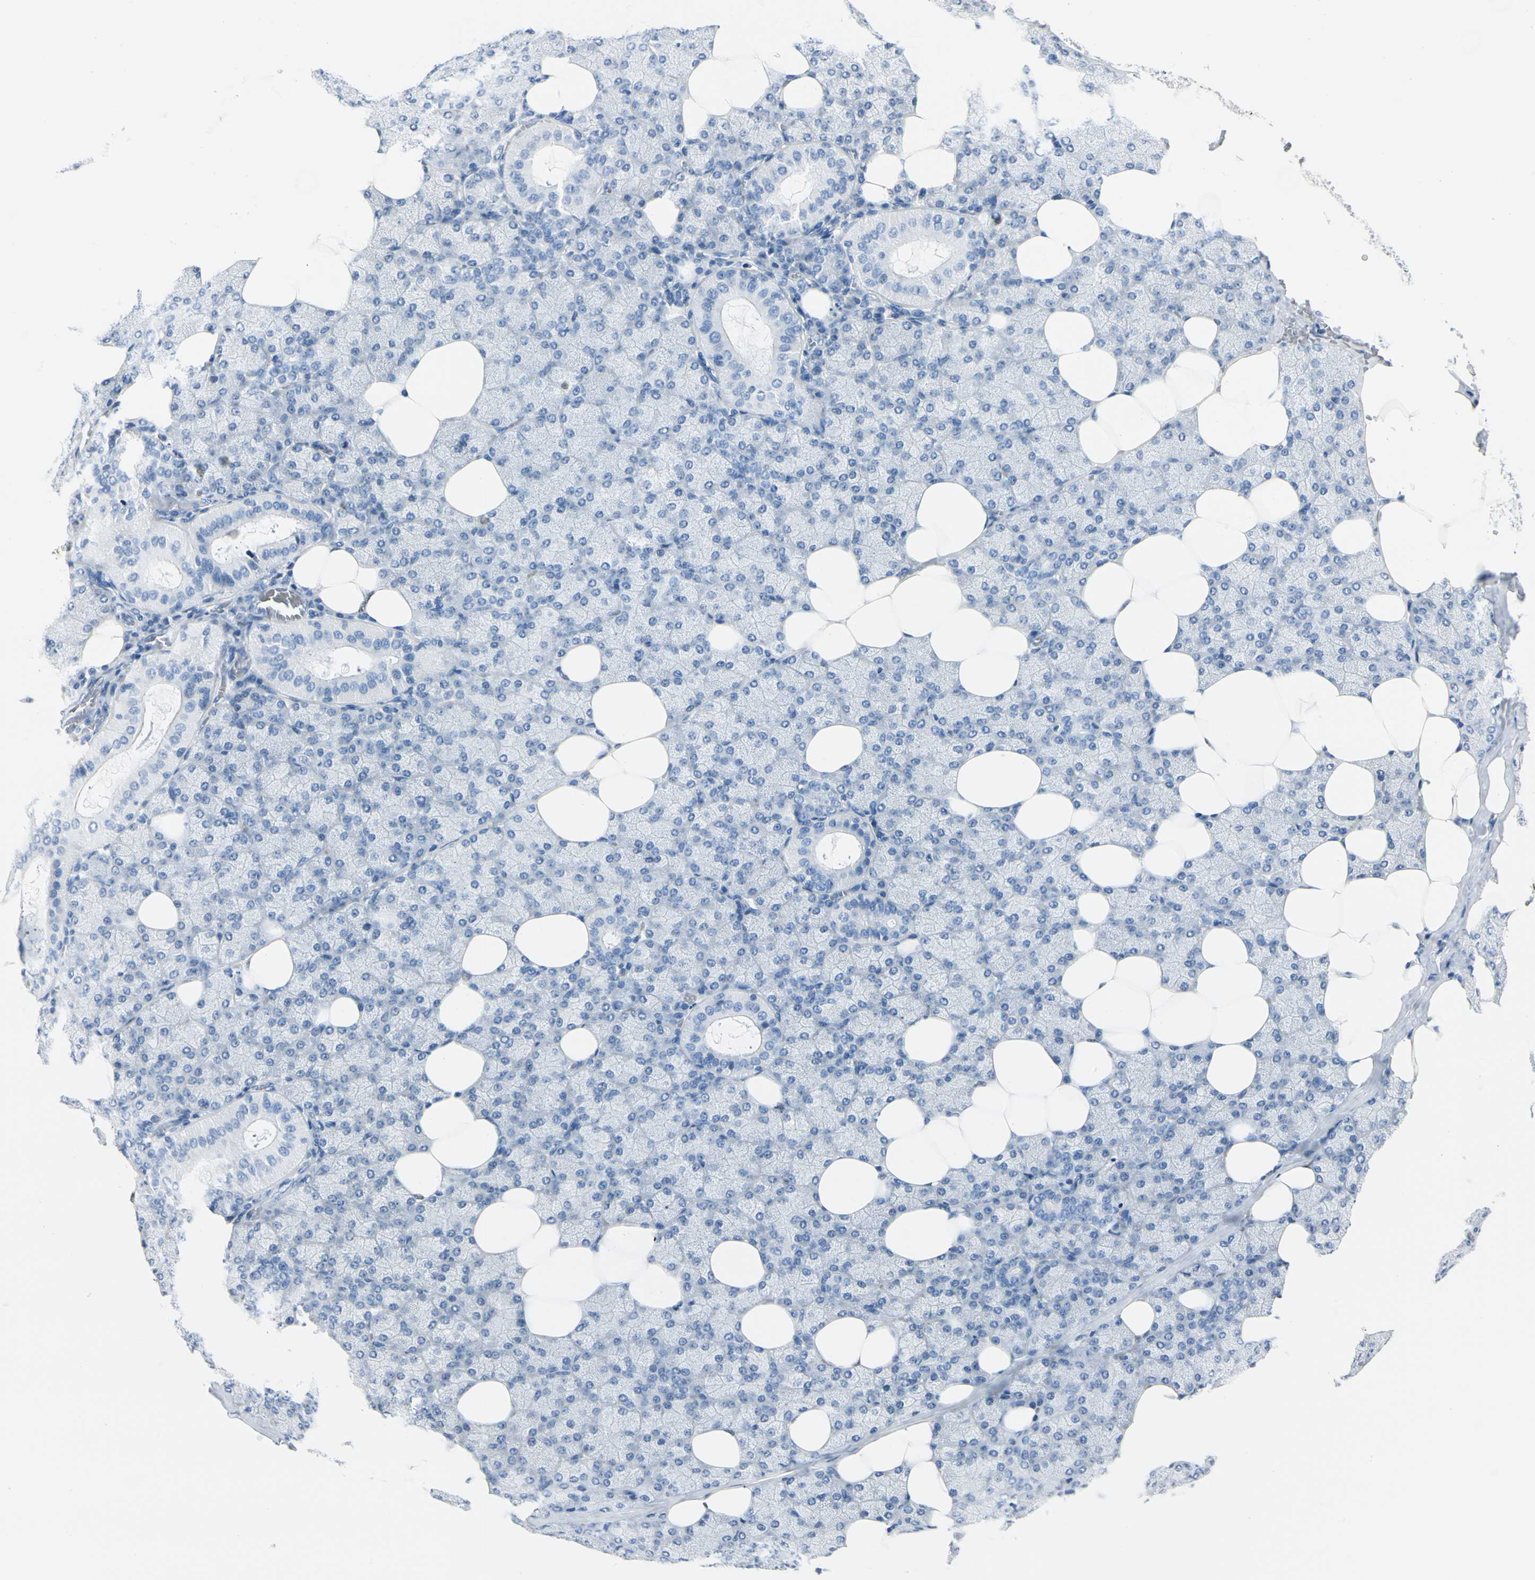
{"staining": {"intensity": "negative", "quantity": "none", "location": "none"}, "tissue": "salivary gland", "cell_type": "Glandular cells", "image_type": "normal", "snomed": [{"axis": "morphology", "description": "Normal tissue, NOS"}, {"axis": "topography", "description": "Lymph node"}, {"axis": "topography", "description": "Salivary gland"}], "caption": "DAB immunohistochemical staining of normal human salivary gland displays no significant expression in glandular cells.", "gene": "CA1", "patient": {"sex": "male", "age": 8}}